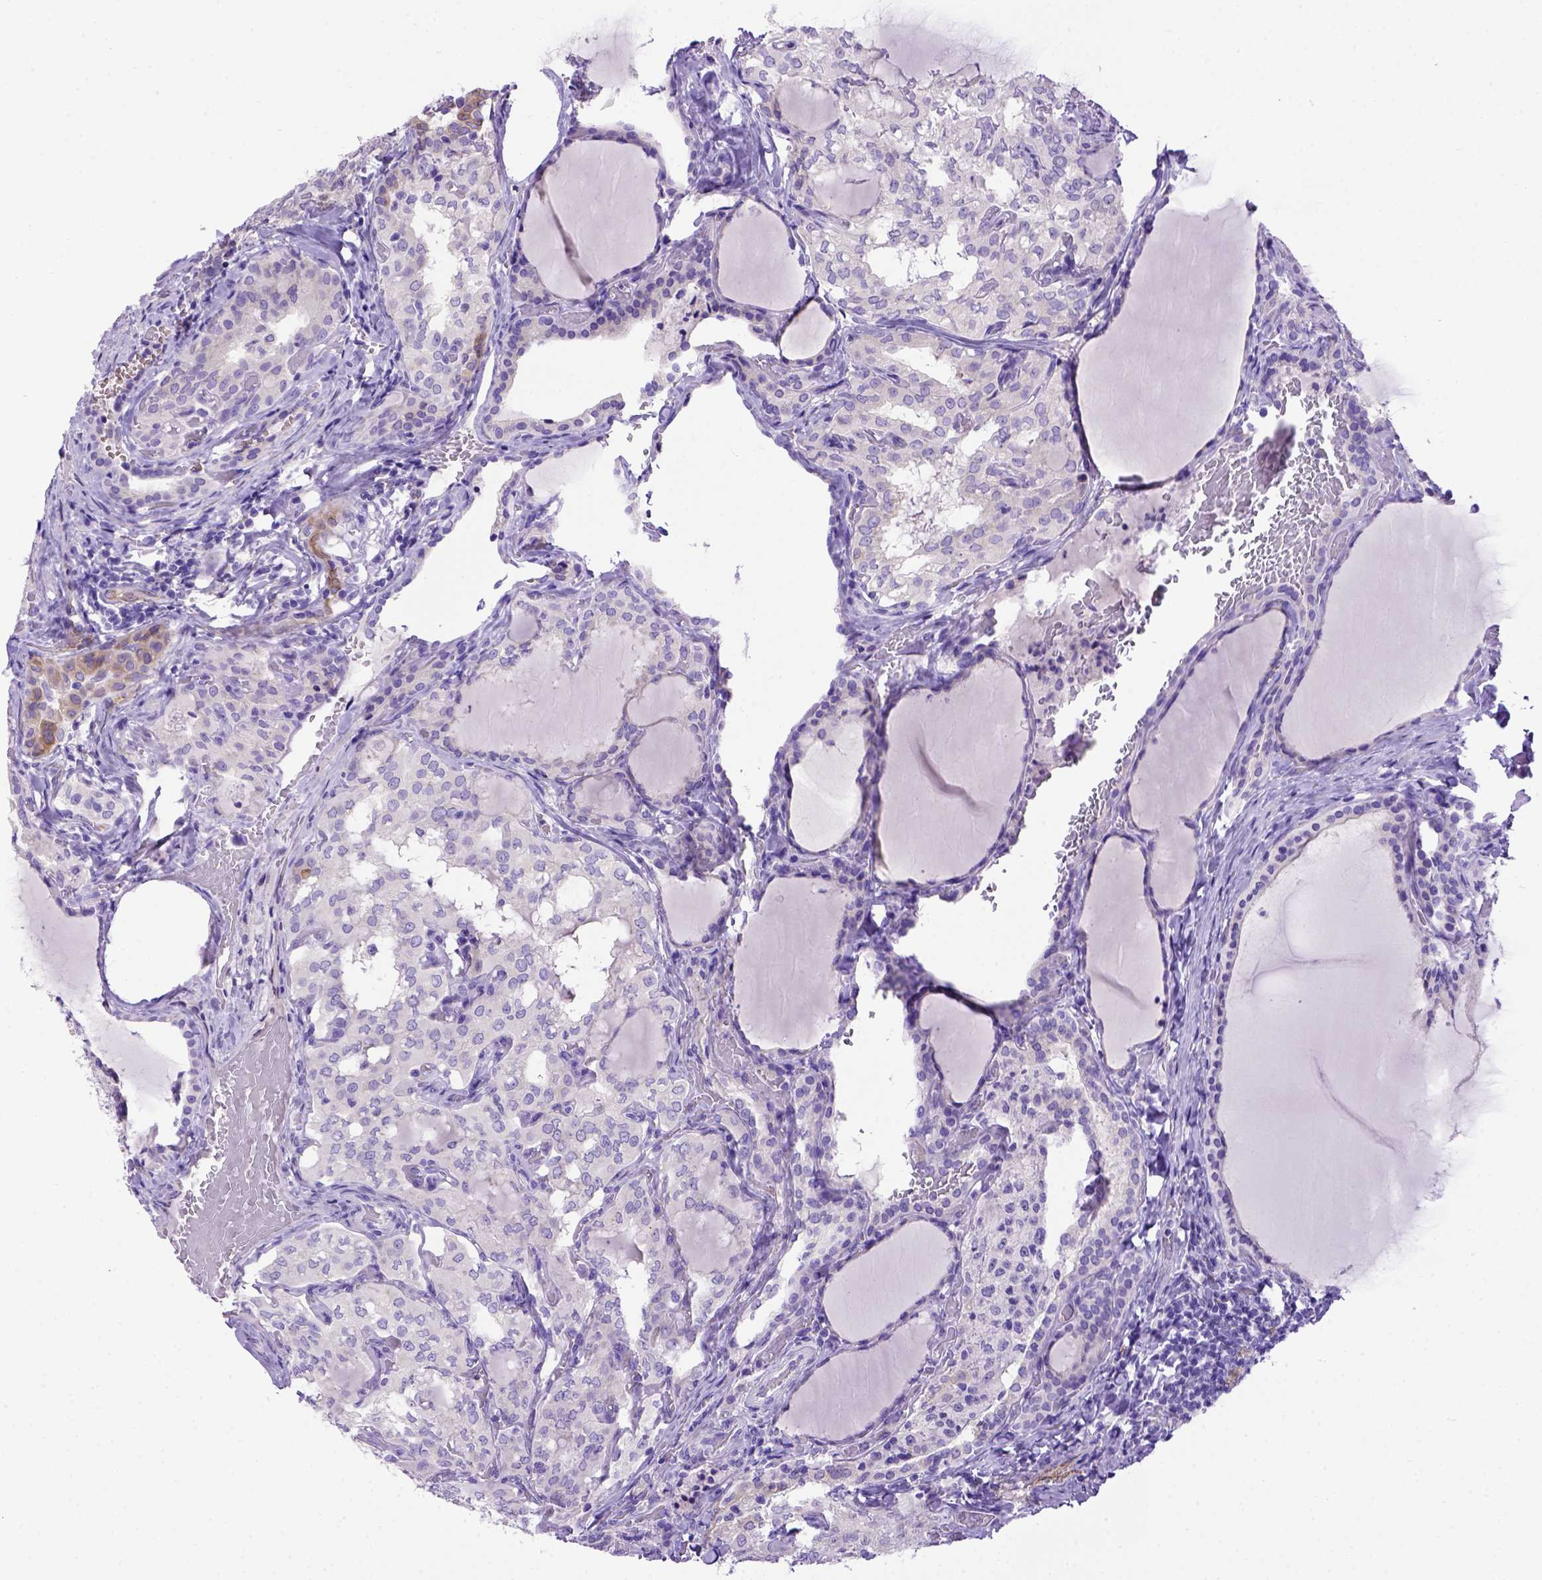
{"staining": {"intensity": "negative", "quantity": "none", "location": "none"}, "tissue": "thyroid cancer", "cell_type": "Tumor cells", "image_type": "cancer", "snomed": [{"axis": "morphology", "description": "Papillary adenocarcinoma, NOS"}, {"axis": "topography", "description": "Thyroid gland"}], "caption": "Micrograph shows no protein positivity in tumor cells of papillary adenocarcinoma (thyroid) tissue.", "gene": "PTGES", "patient": {"sex": "male", "age": 20}}